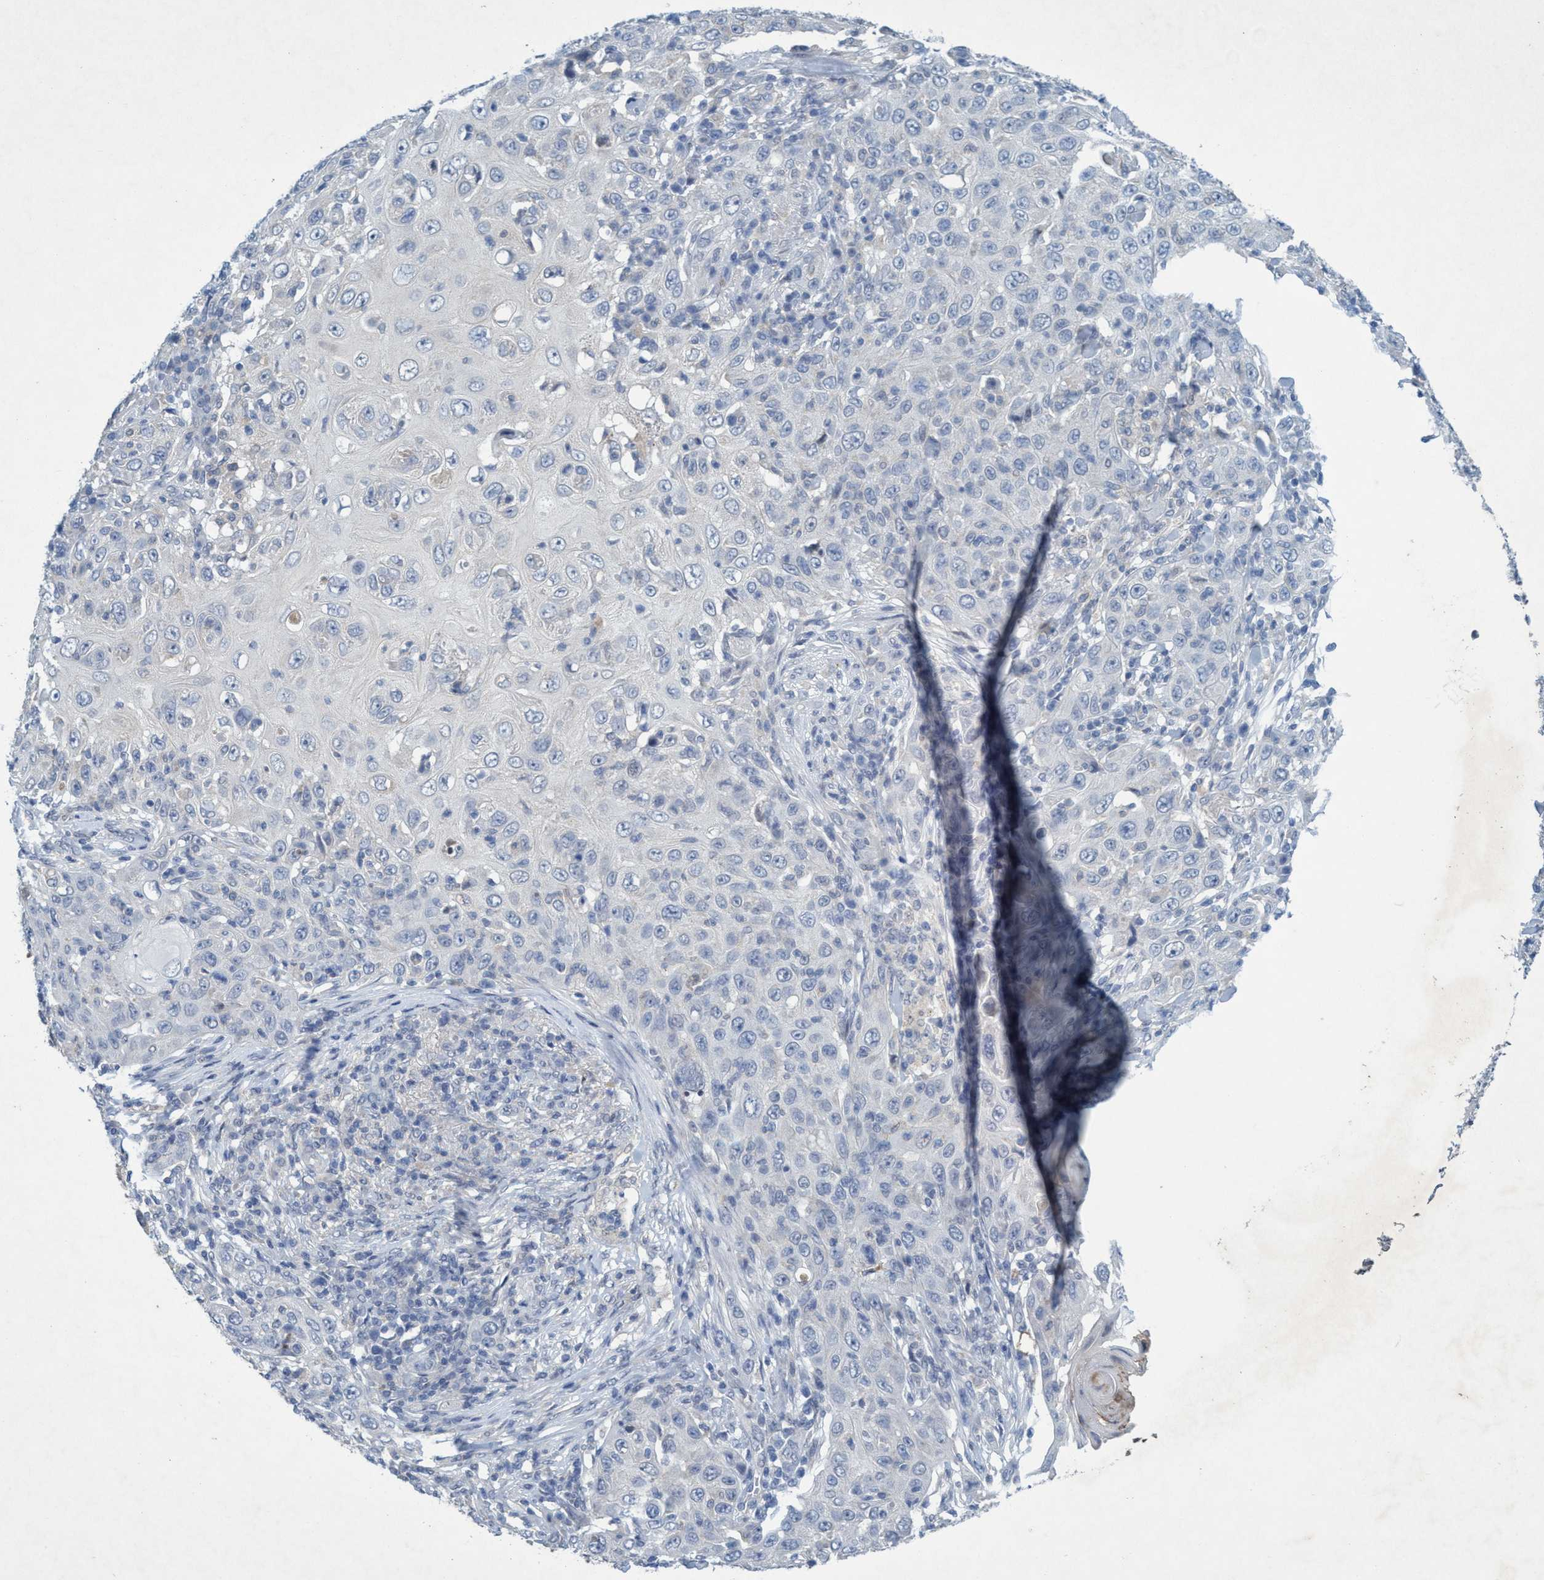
{"staining": {"intensity": "negative", "quantity": "none", "location": "none"}, "tissue": "skin cancer", "cell_type": "Tumor cells", "image_type": "cancer", "snomed": [{"axis": "morphology", "description": "Squamous cell carcinoma, NOS"}, {"axis": "topography", "description": "Skin"}], "caption": "An IHC image of skin cancer (squamous cell carcinoma) is shown. There is no staining in tumor cells of skin cancer (squamous cell carcinoma).", "gene": "RNF208", "patient": {"sex": "female", "age": 88}}